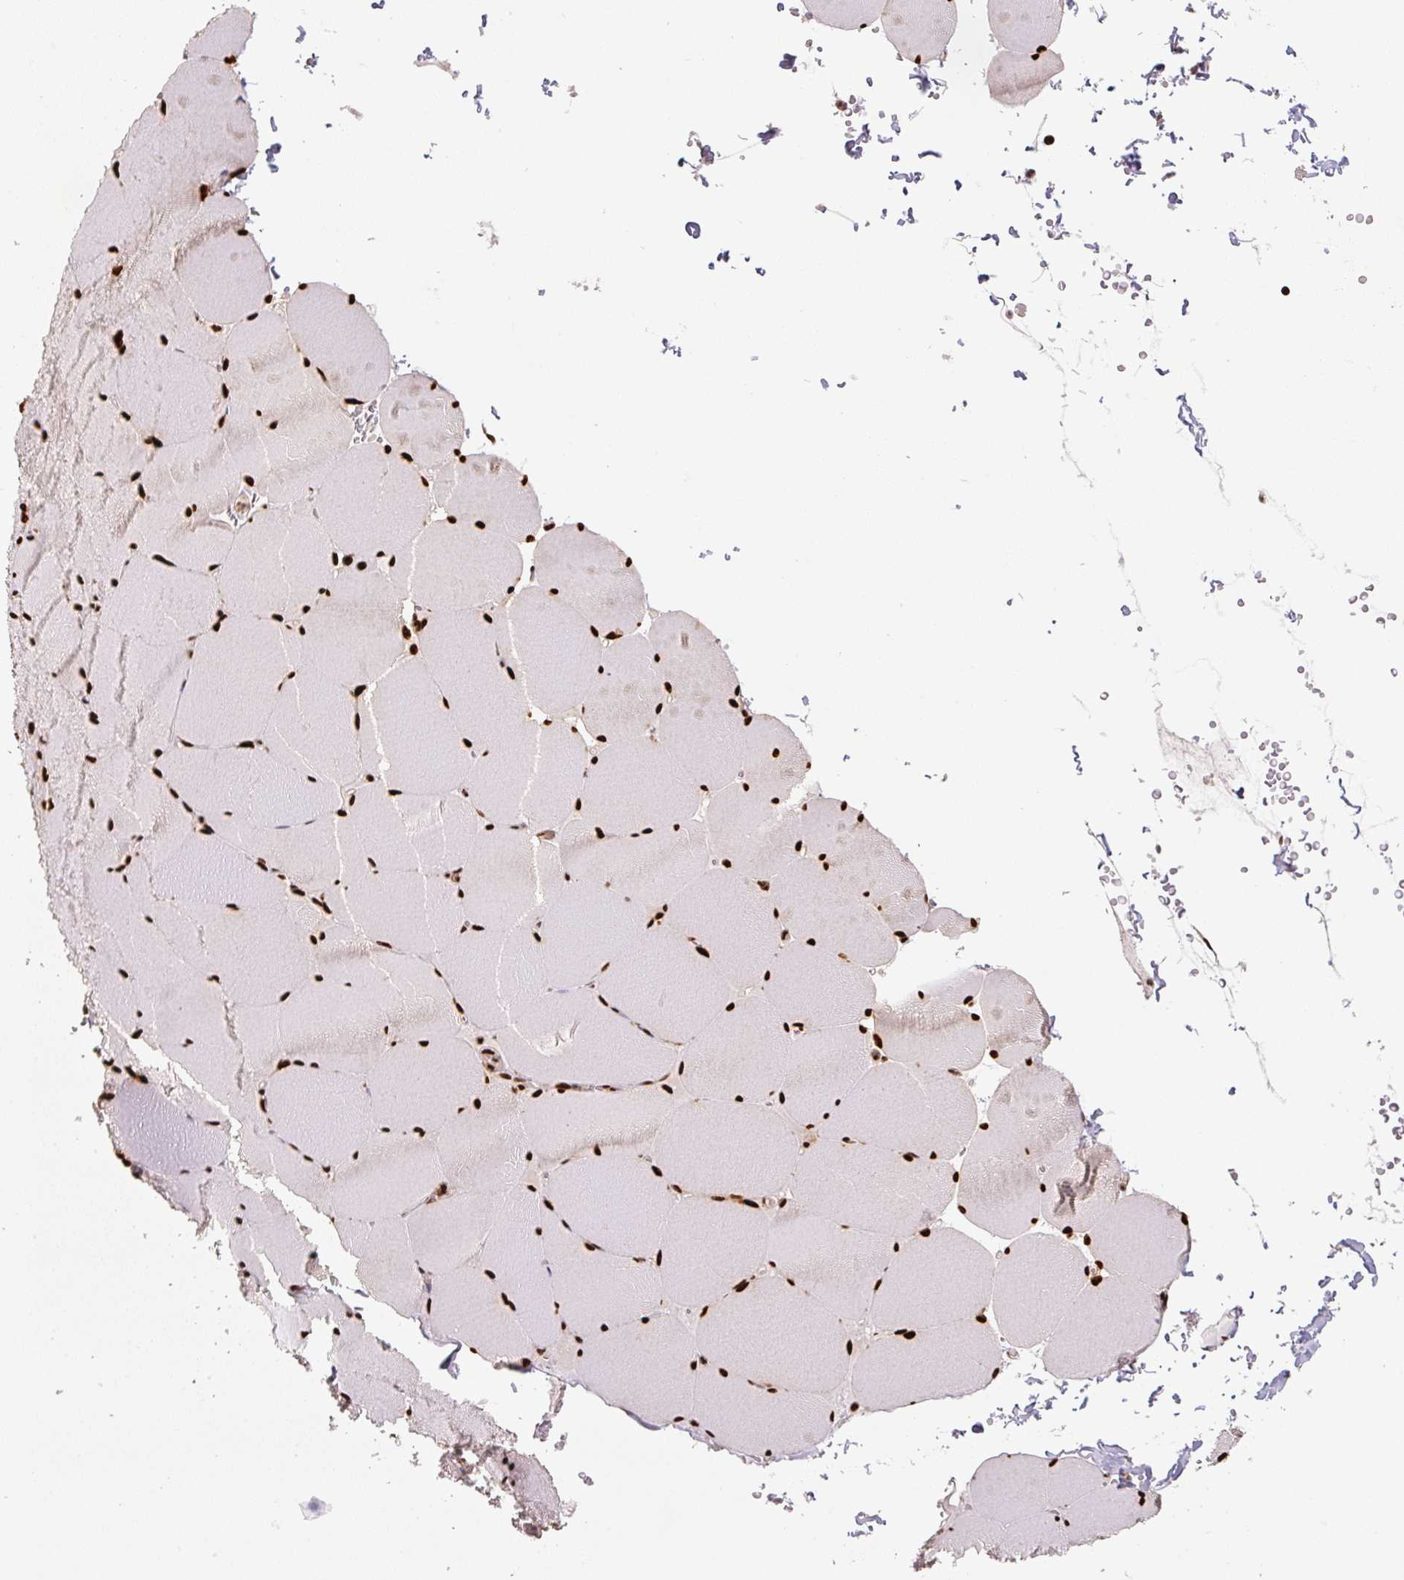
{"staining": {"intensity": "strong", "quantity": ">75%", "location": "cytoplasmic/membranous,nuclear"}, "tissue": "skeletal muscle", "cell_type": "Myocytes", "image_type": "normal", "snomed": [{"axis": "morphology", "description": "Normal tissue, NOS"}, {"axis": "topography", "description": "Skeletal muscle"}, {"axis": "topography", "description": "Head-Neck"}], "caption": "Strong cytoplasmic/membranous,nuclear staining is appreciated in approximately >75% of myocytes in unremarkable skeletal muscle. The staining is performed using DAB brown chromogen to label protein expression. The nuclei are counter-stained blue using hematoxylin.", "gene": "PYDC2", "patient": {"sex": "male", "age": 66}}